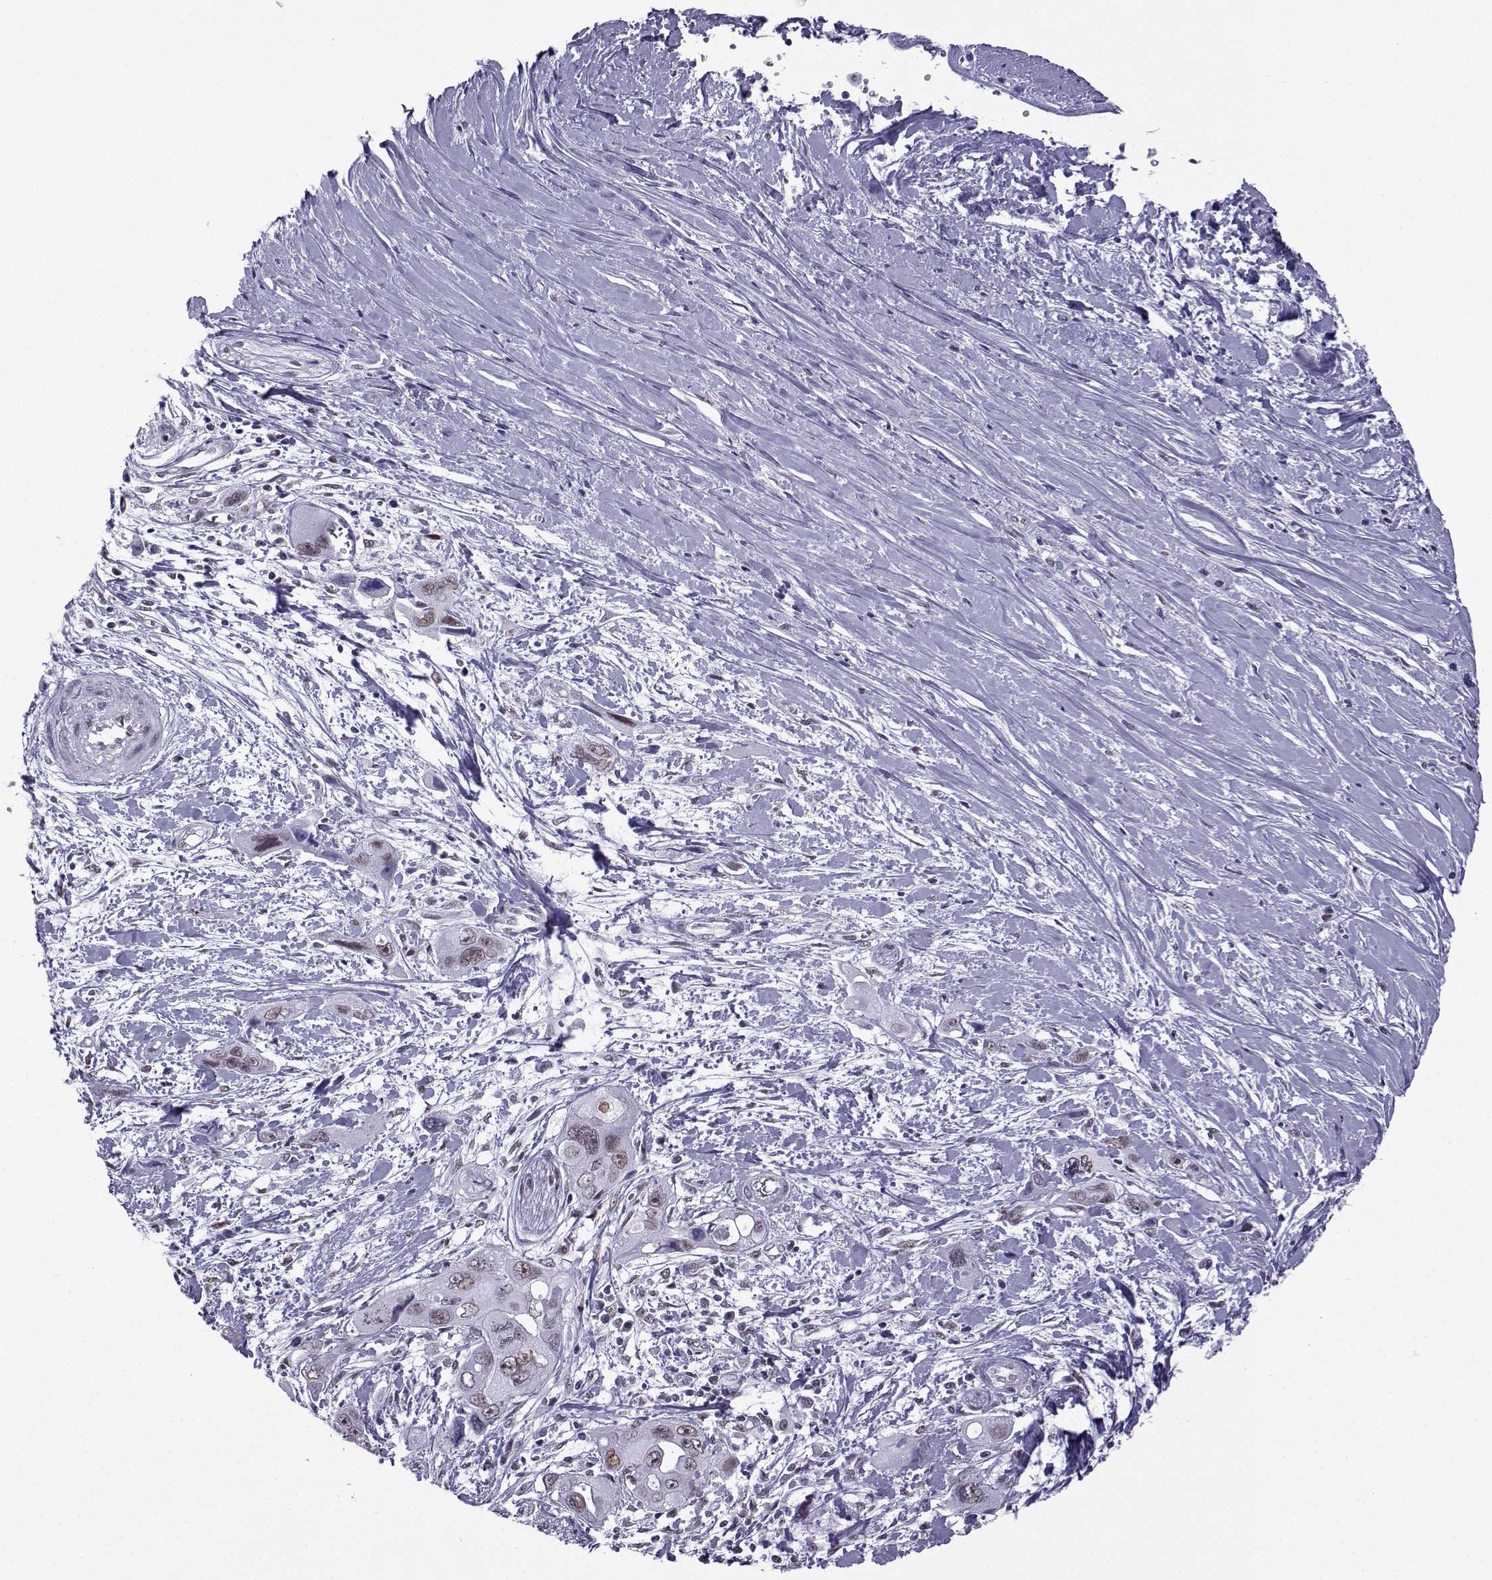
{"staining": {"intensity": "moderate", "quantity": "<25%", "location": "nuclear"}, "tissue": "pancreatic cancer", "cell_type": "Tumor cells", "image_type": "cancer", "snomed": [{"axis": "morphology", "description": "Adenocarcinoma, NOS"}, {"axis": "topography", "description": "Pancreas"}], "caption": "Pancreatic cancer (adenocarcinoma) stained with a brown dye demonstrates moderate nuclear positive positivity in about <25% of tumor cells.", "gene": "LORICRIN", "patient": {"sex": "male", "age": 47}}